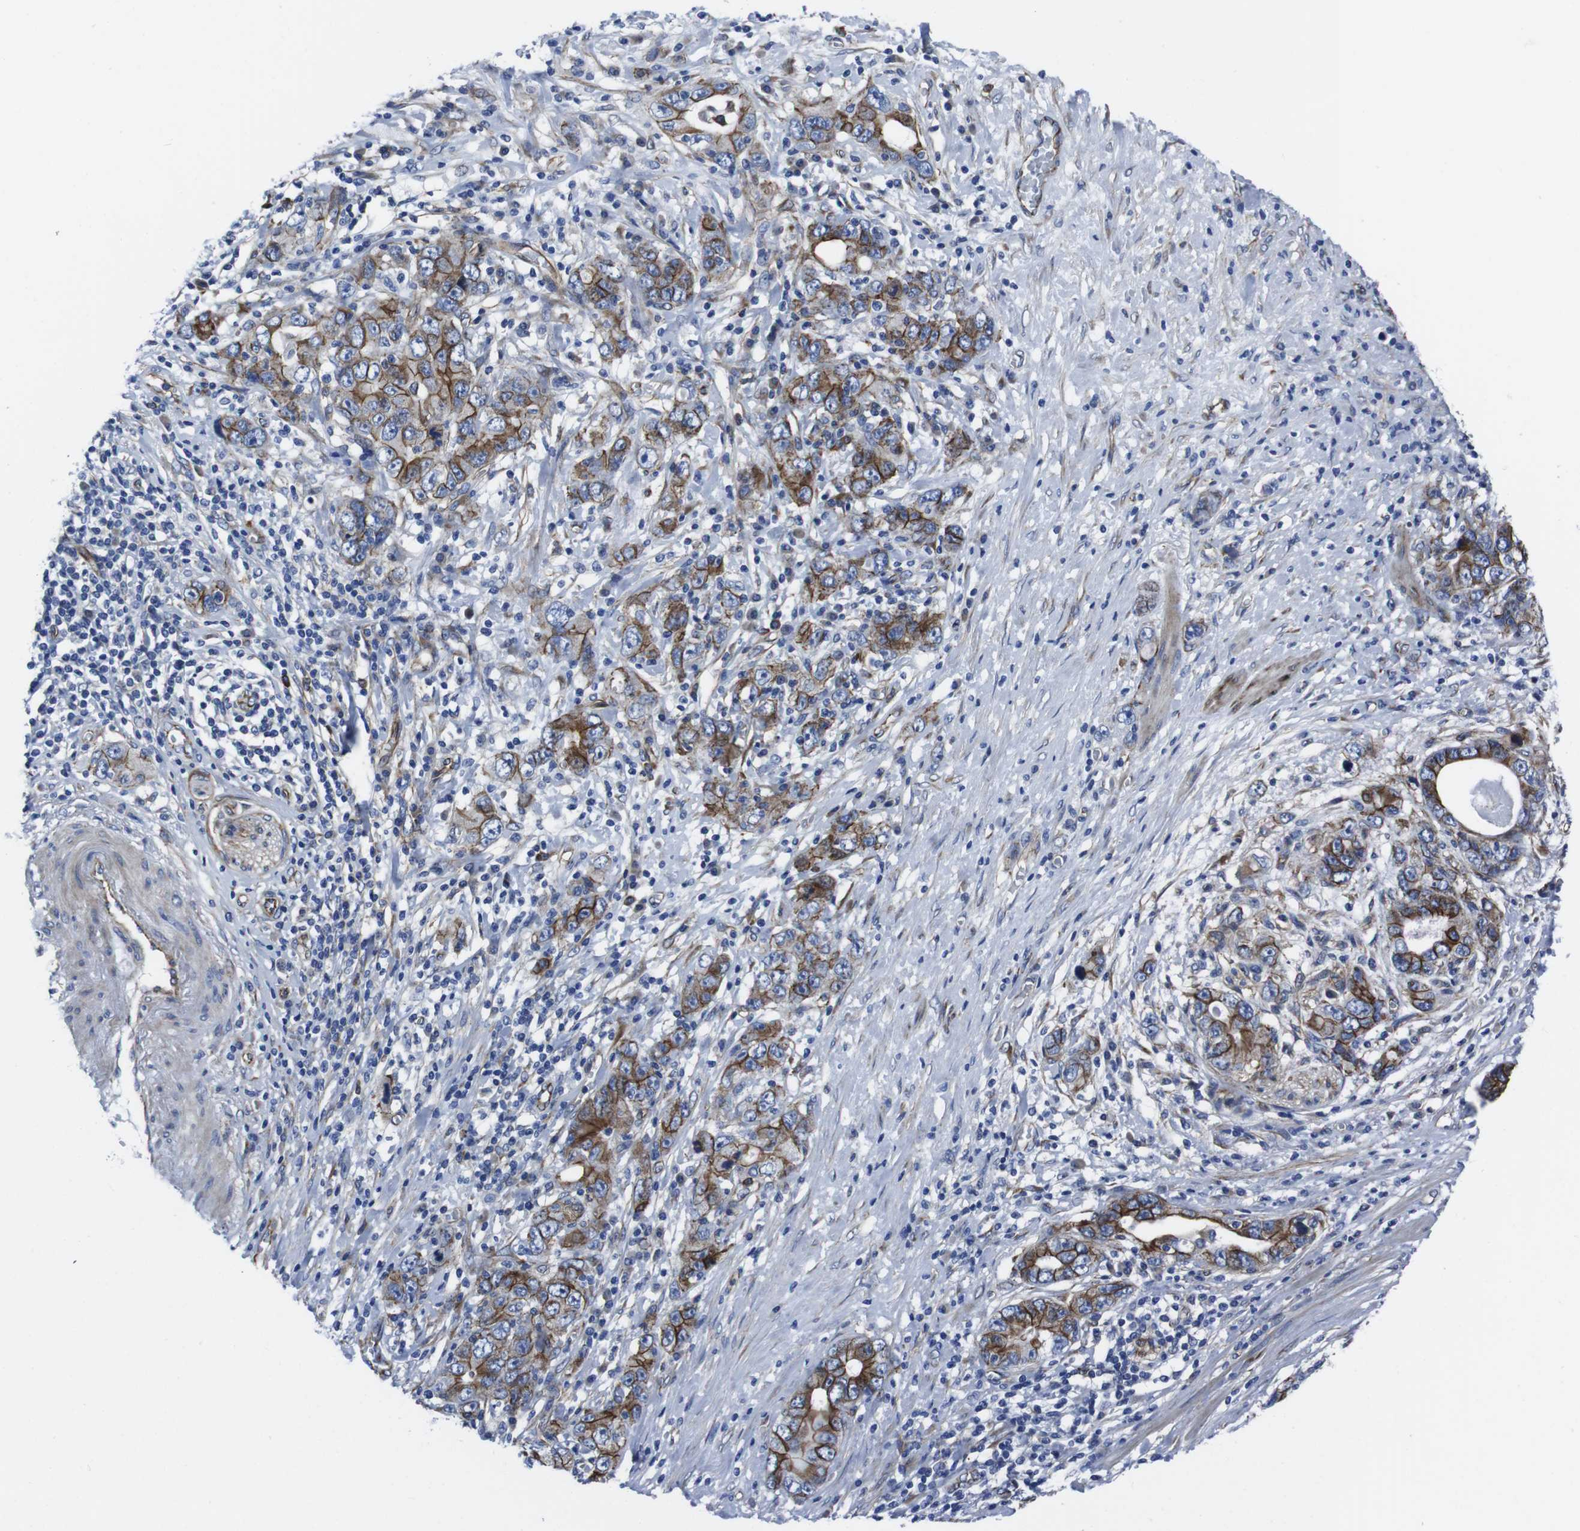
{"staining": {"intensity": "strong", "quantity": ">75%", "location": "cytoplasmic/membranous"}, "tissue": "stomach cancer", "cell_type": "Tumor cells", "image_type": "cancer", "snomed": [{"axis": "morphology", "description": "Adenocarcinoma, NOS"}, {"axis": "topography", "description": "Stomach, lower"}], "caption": "This is a photomicrograph of immunohistochemistry (IHC) staining of stomach cancer (adenocarcinoma), which shows strong expression in the cytoplasmic/membranous of tumor cells.", "gene": "NUMB", "patient": {"sex": "female", "age": 93}}